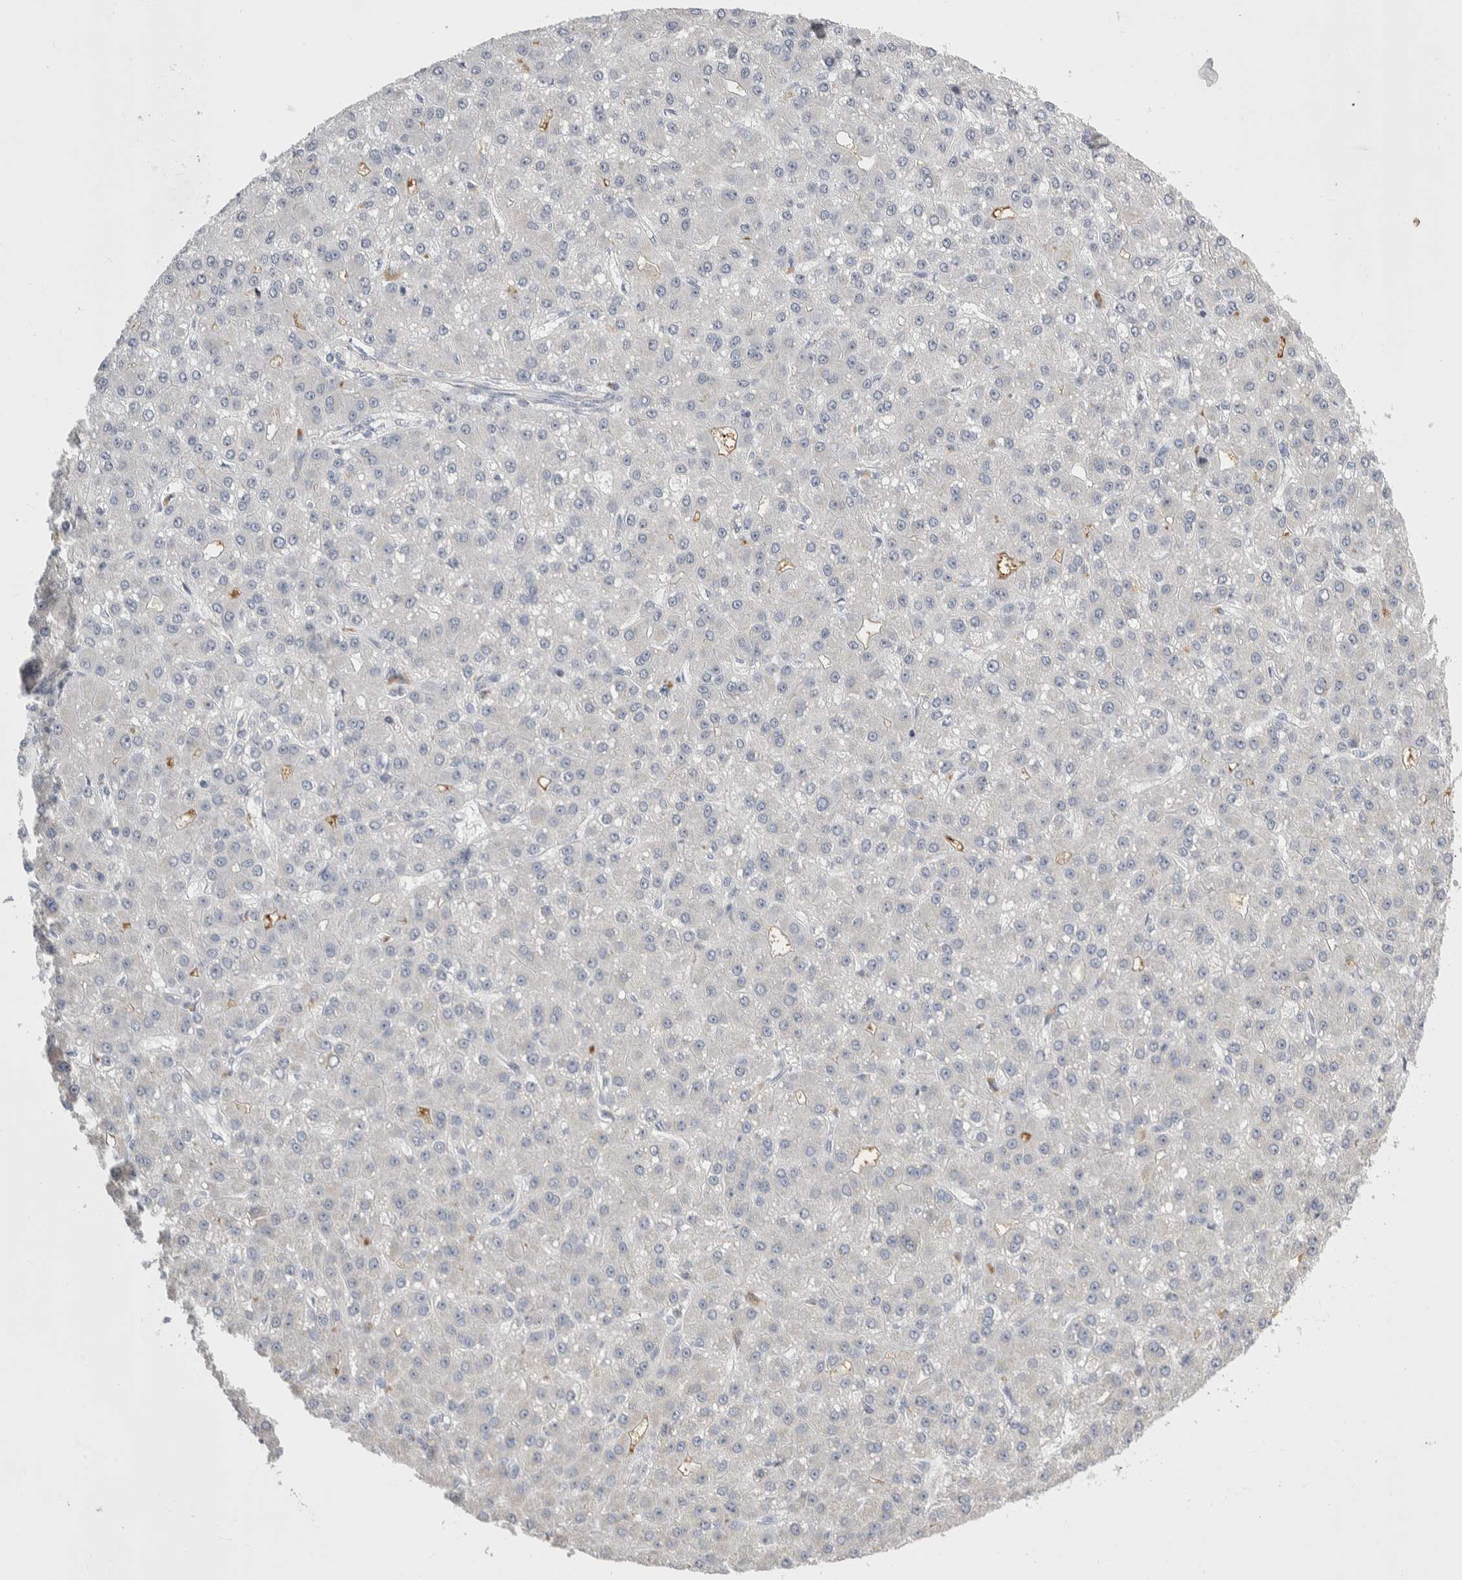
{"staining": {"intensity": "negative", "quantity": "none", "location": "none"}, "tissue": "liver cancer", "cell_type": "Tumor cells", "image_type": "cancer", "snomed": [{"axis": "morphology", "description": "Carcinoma, Hepatocellular, NOS"}, {"axis": "topography", "description": "Liver"}], "caption": "This photomicrograph is of hepatocellular carcinoma (liver) stained with IHC to label a protein in brown with the nuclei are counter-stained blue. There is no expression in tumor cells. (DAB (3,3'-diaminobenzidine) immunohistochemistry (IHC) visualized using brightfield microscopy, high magnification).", "gene": "CEP295NL", "patient": {"sex": "male", "age": 67}}